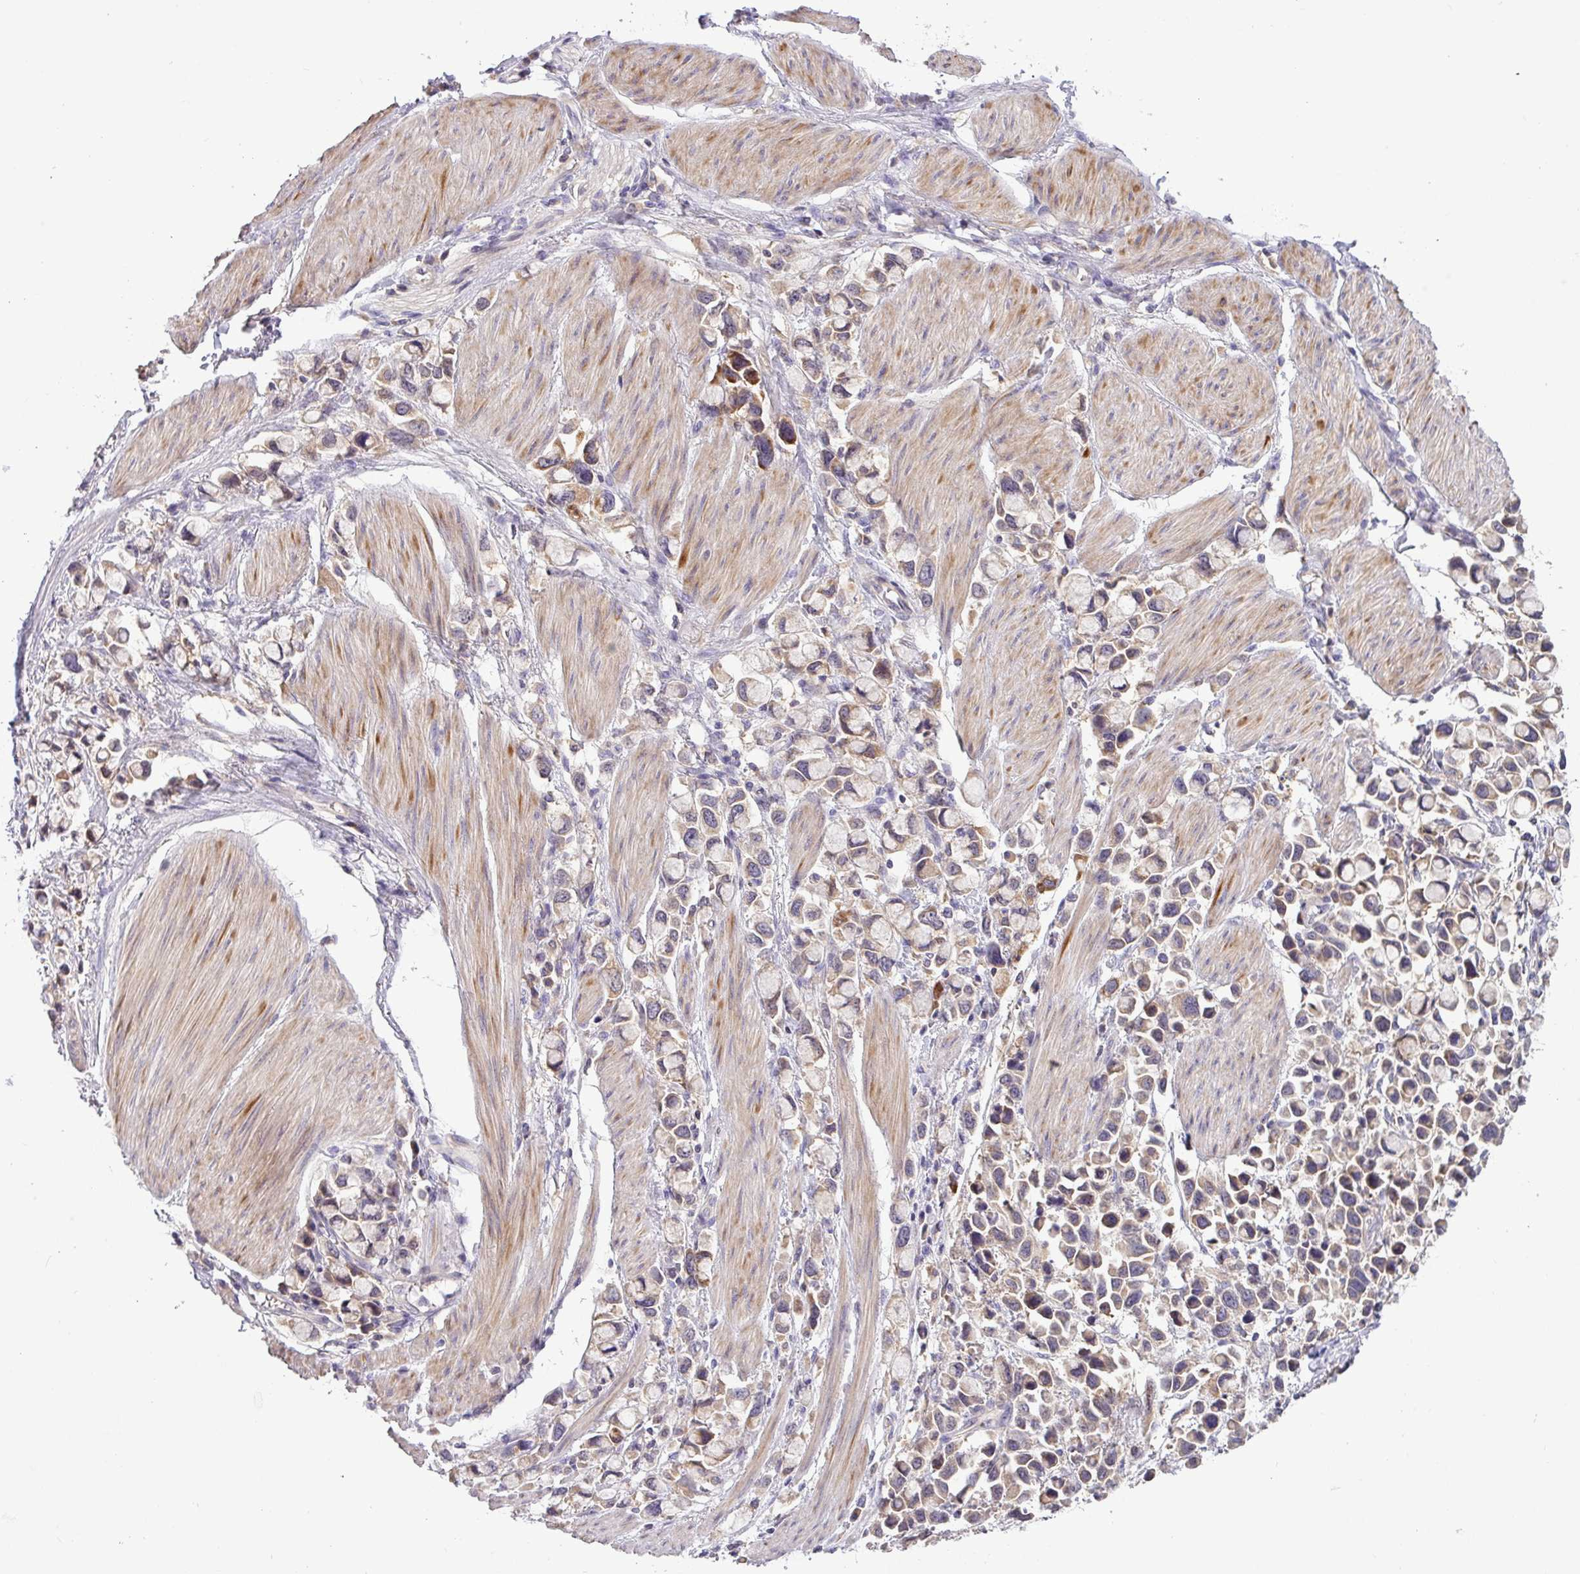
{"staining": {"intensity": "weak", "quantity": ">75%", "location": "cytoplasmic/membranous"}, "tissue": "stomach cancer", "cell_type": "Tumor cells", "image_type": "cancer", "snomed": [{"axis": "morphology", "description": "Adenocarcinoma, NOS"}, {"axis": "topography", "description": "Stomach"}], "caption": "Adenocarcinoma (stomach) was stained to show a protein in brown. There is low levels of weak cytoplasmic/membranous staining in approximately >75% of tumor cells.", "gene": "TMEM62", "patient": {"sex": "female", "age": 81}}